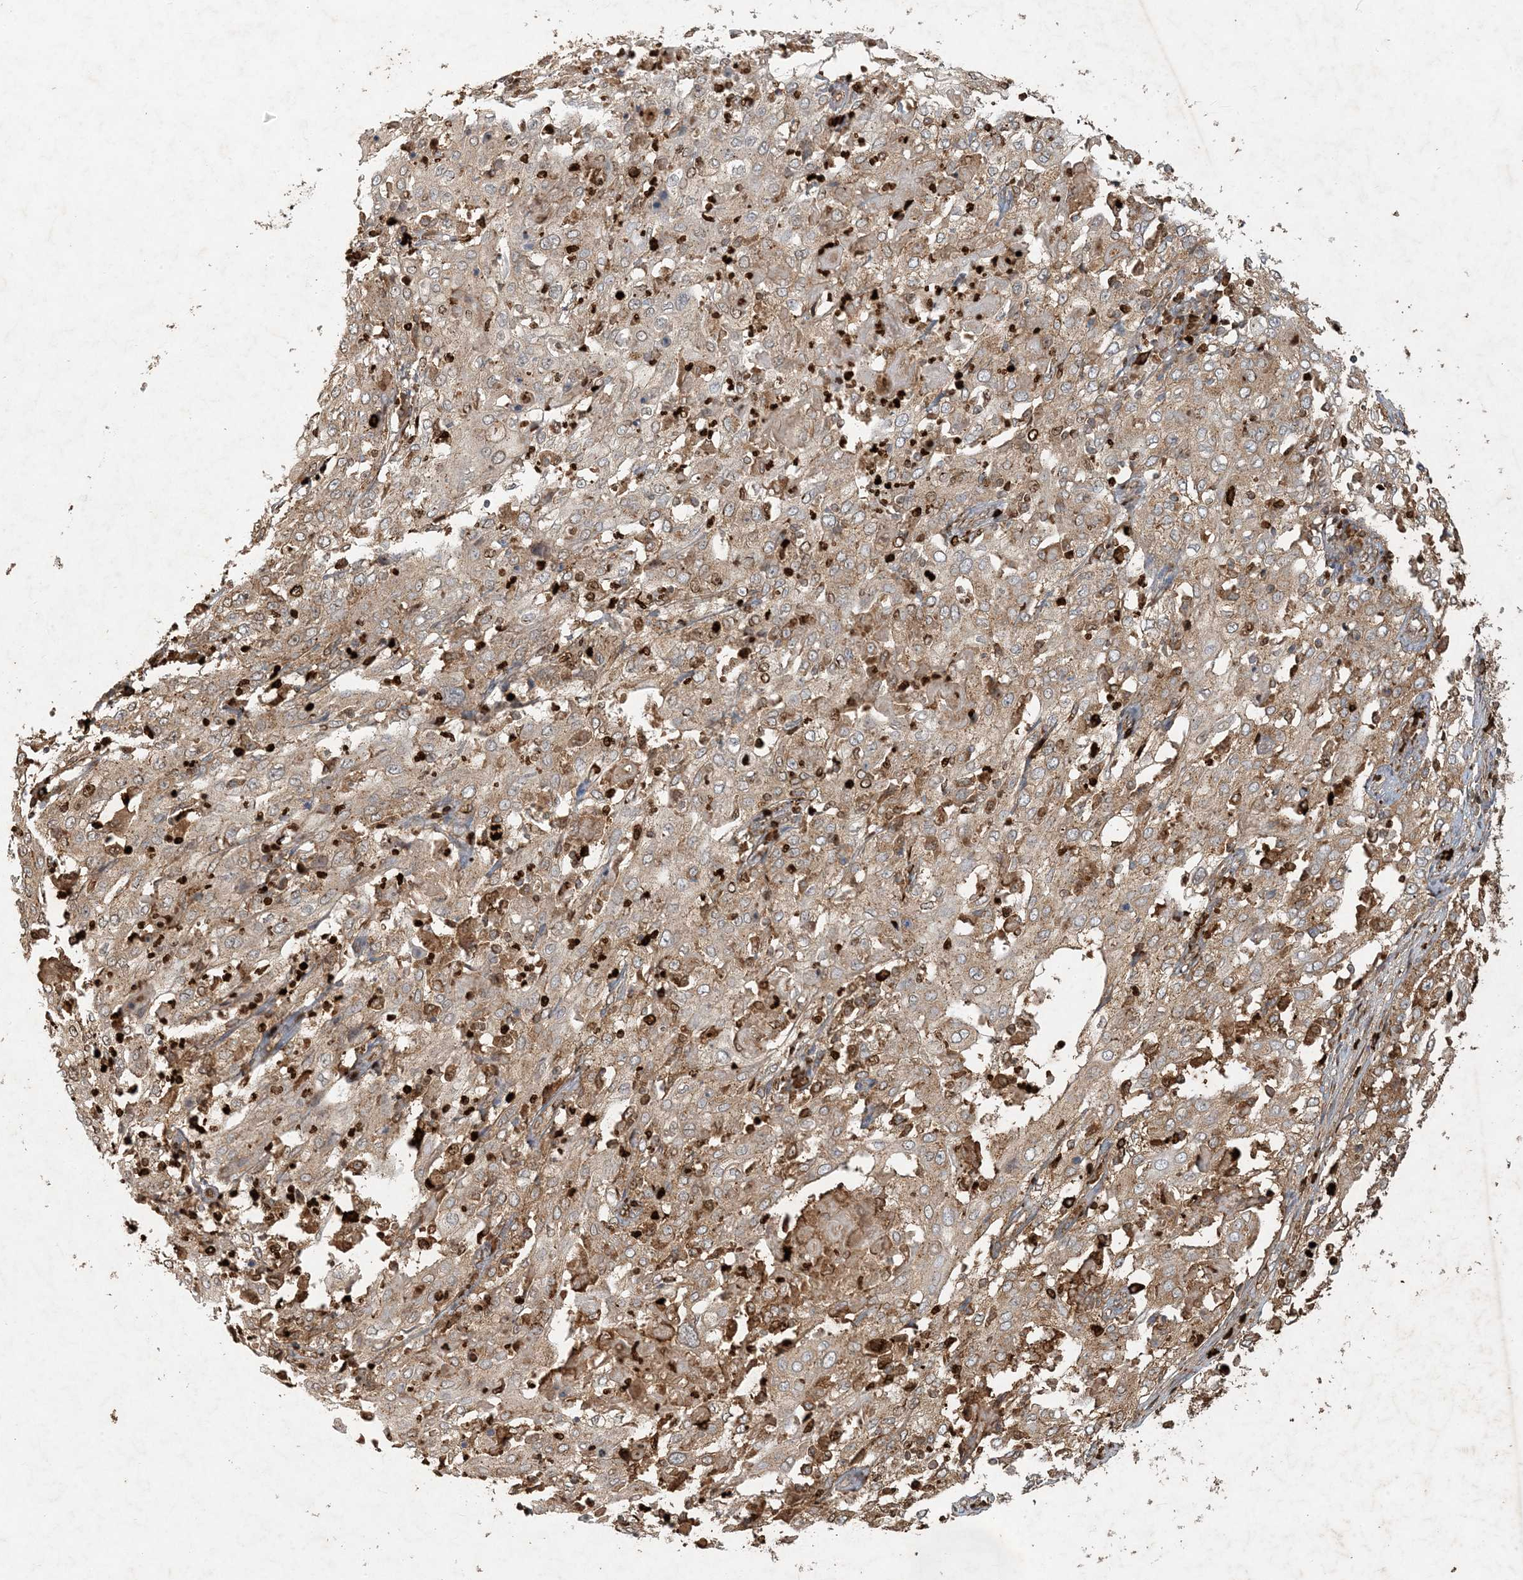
{"staining": {"intensity": "weak", "quantity": ">75%", "location": "cytoplasmic/membranous"}, "tissue": "cervical cancer", "cell_type": "Tumor cells", "image_type": "cancer", "snomed": [{"axis": "morphology", "description": "Squamous cell carcinoma, NOS"}, {"axis": "topography", "description": "Cervix"}], "caption": "Immunohistochemical staining of human cervical cancer demonstrates weak cytoplasmic/membranous protein staining in about >75% of tumor cells.", "gene": "MCOLN1", "patient": {"sex": "female", "age": 39}}